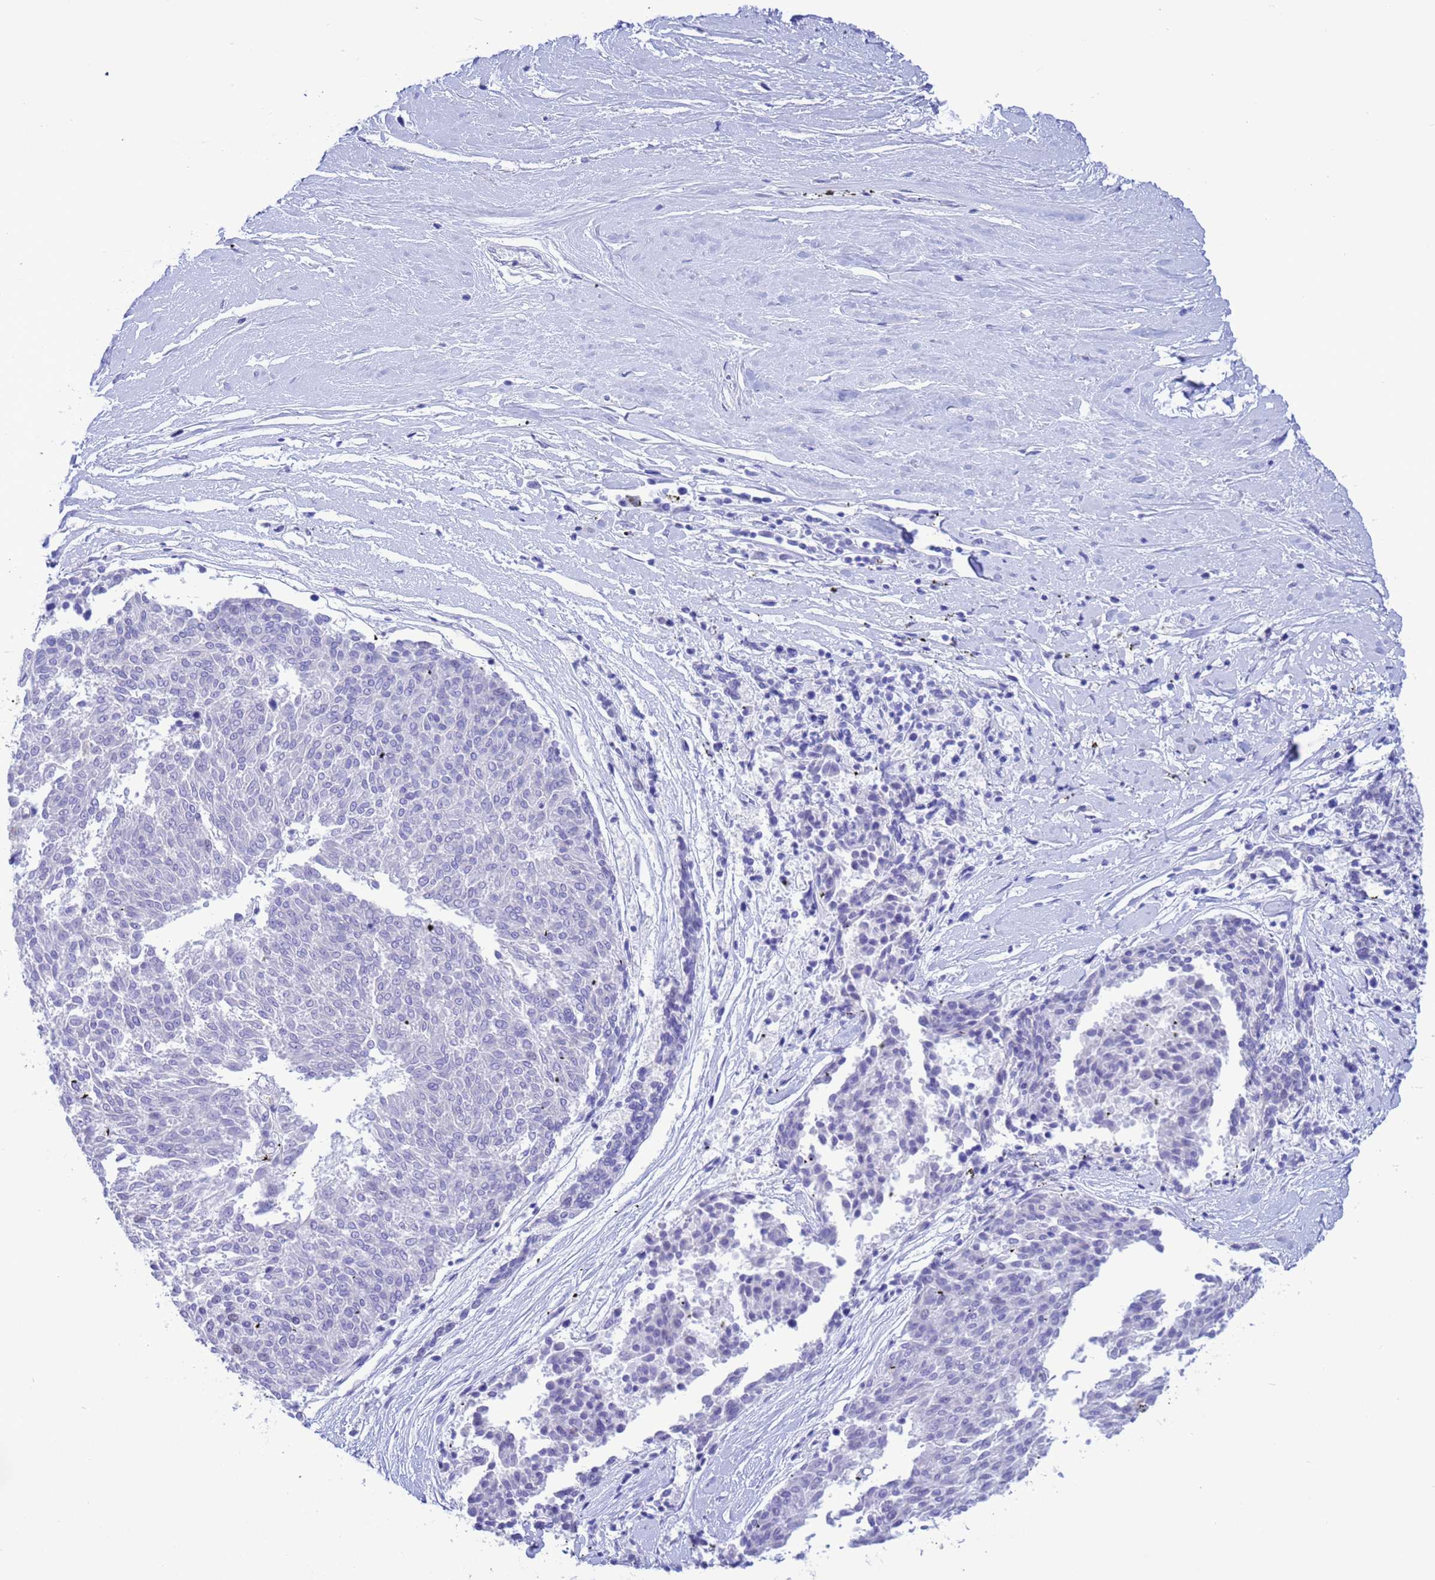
{"staining": {"intensity": "negative", "quantity": "none", "location": "none"}, "tissue": "melanoma", "cell_type": "Tumor cells", "image_type": "cancer", "snomed": [{"axis": "morphology", "description": "Malignant melanoma, NOS"}, {"axis": "topography", "description": "Skin"}], "caption": "The histopathology image exhibits no staining of tumor cells in melanoma.", "gene": "GSTM1", "patient": {"sex": "female", "age": 72}}